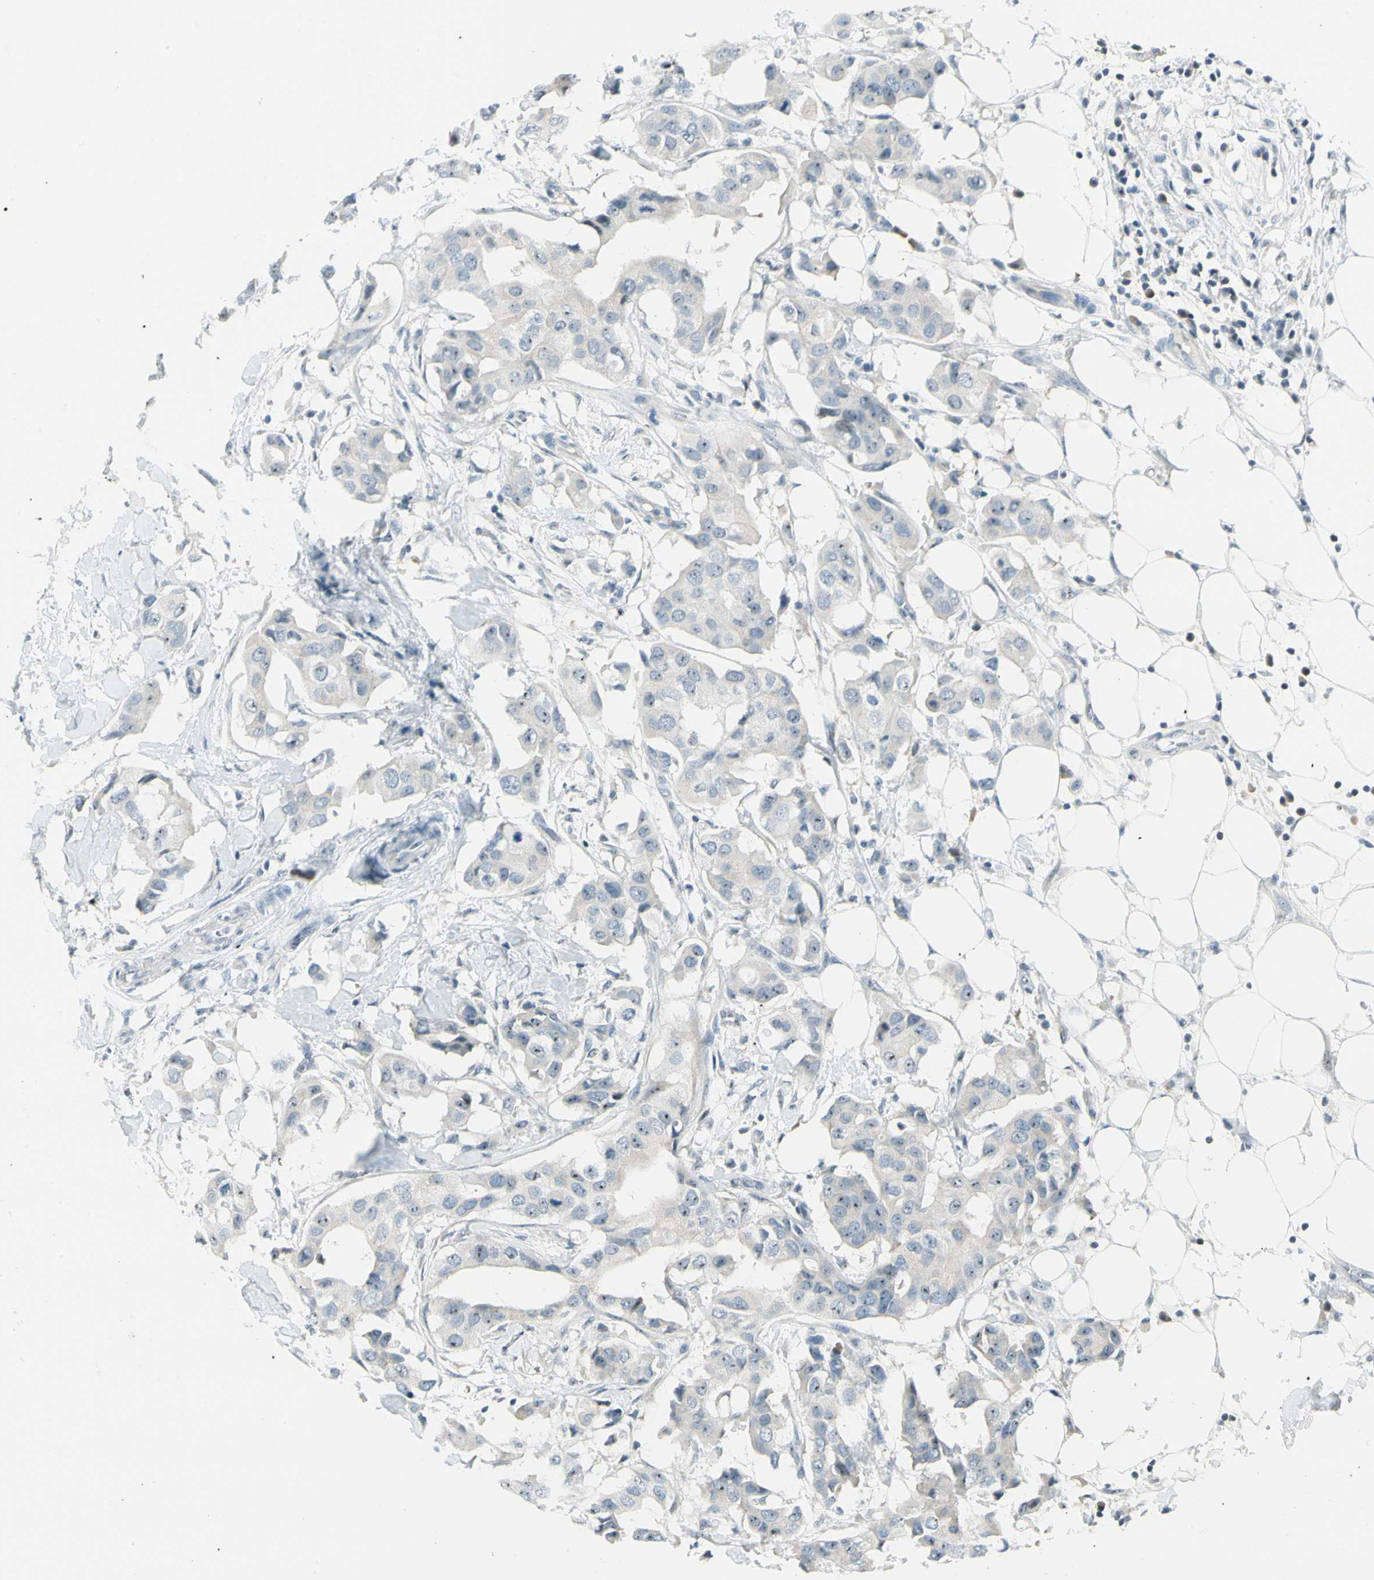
{"staining": {"intensity": "moderate", "quantity": "<25%", "location": "nuclear"}, "tissue": "breast cancer", "cell_type": "Tumor cells", "image_type": "cancer", "snomed": [{"axis": "morphology", "description": "Duct carcinoma"}, {"axis": "topography", "description": "Breast"}], "caption": "Breast cancer (invasive ductal carcinoma) stained with a protein marker shows moderate staining in tumor cells.", "gene": "ZSCAN1", "patient": {"sex": "female", "age": 40}}